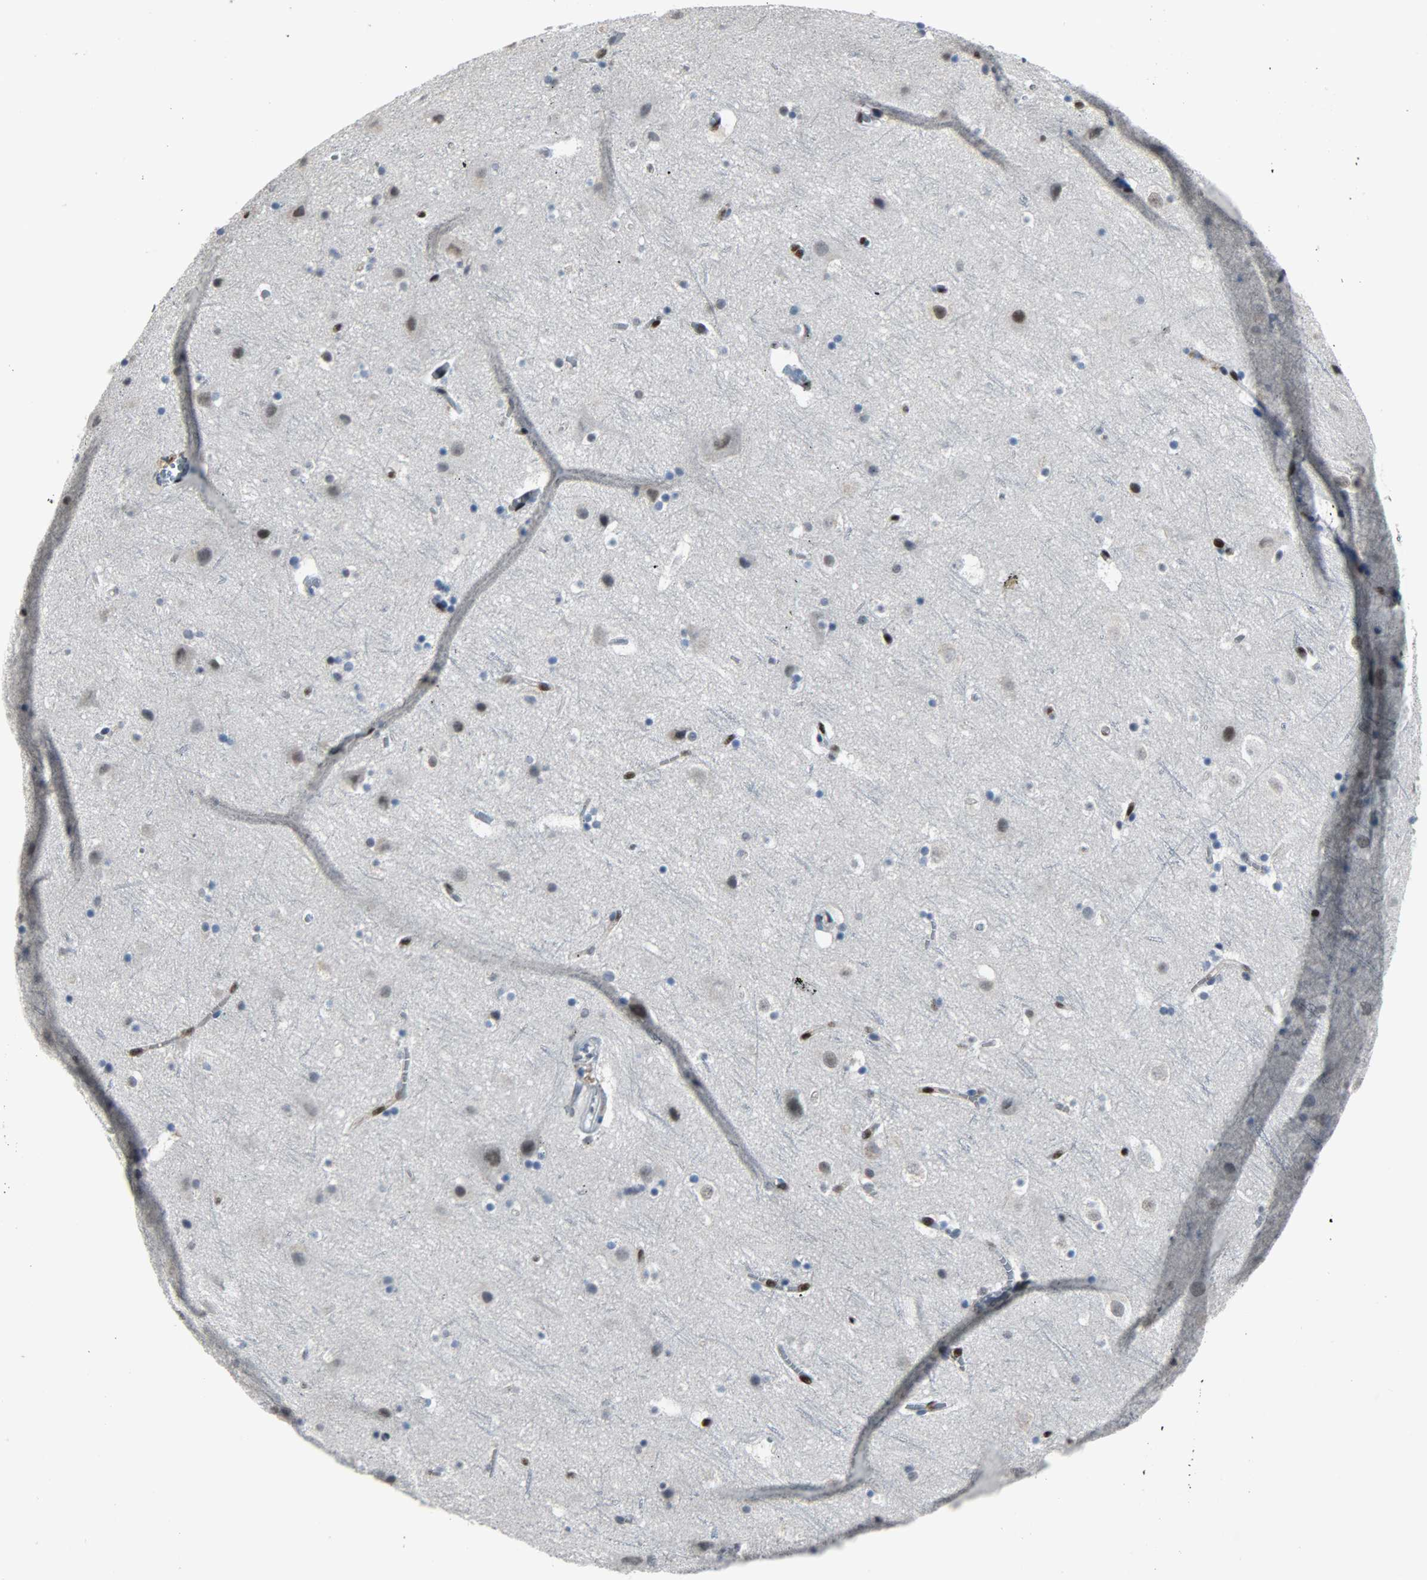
{"staining": {"intensity": "weak", "quantity": "25%-75%", "location": "nuclear"}, "tissue": "cerebral cortex", "cell_type": "Endothelial cells", "image_type": "normal", "snomed": [{"axis": "morphology", "description": "Normal tissue, NOS"}, {"axis": "topography", "description": "Cerebral cortex"}], "caption": "IHC (DAB (3,3'-diaminobenzidine)) staining of unremarkable cerebral cortex displays weak nuclear protein expression in approximately 25%-75% of endothelial cells.", "gene": "PPARG", "patient": {"sex": "male", "age": 45}}